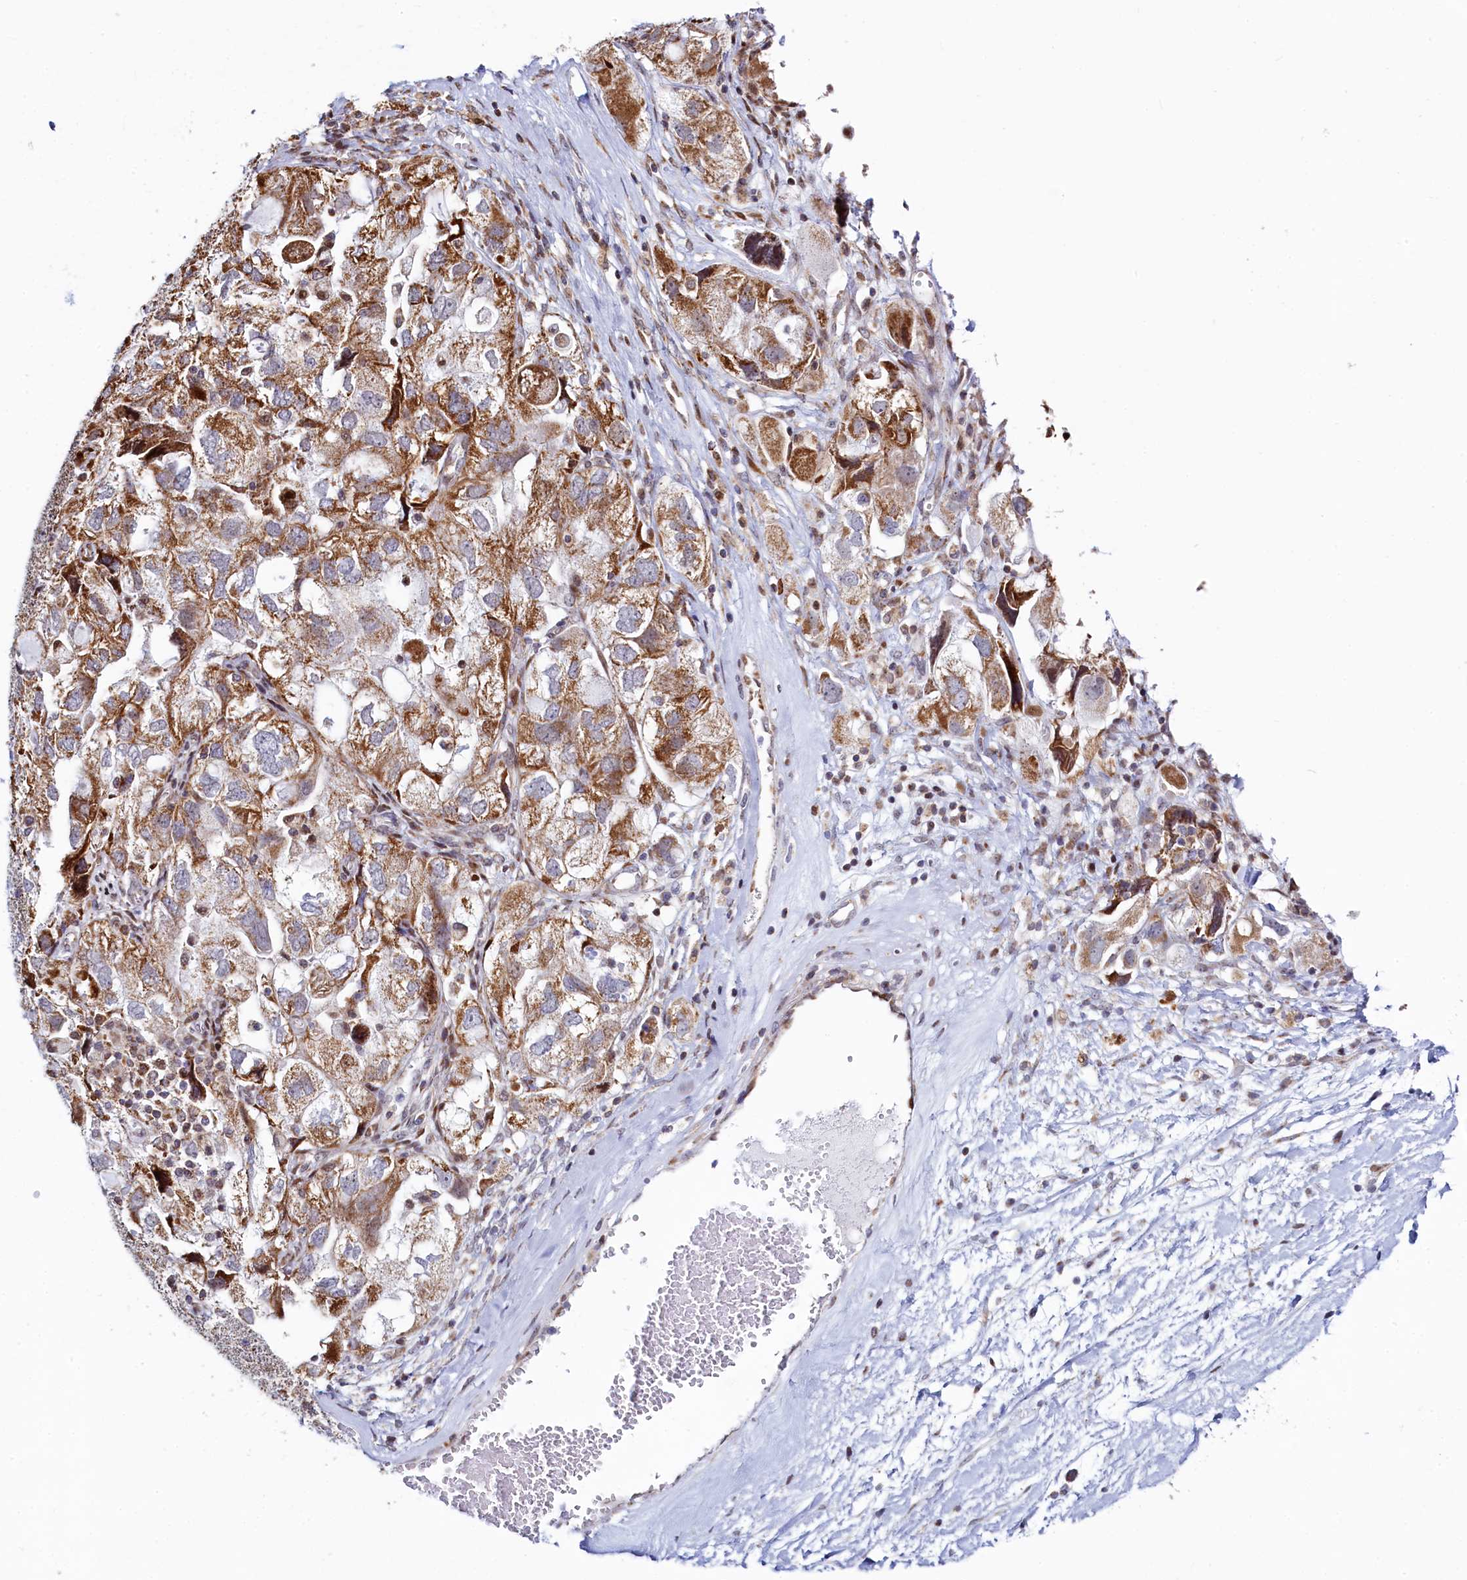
{"staining": {"intensity": "moderate", "quantity": ">75%", "location": "cytoplasmic/membranous"}, "tissue": "ovarian cancer", "cell_type": "Tumor cells", "image_type": "cancer", "snomed": [{"axis": "morphology", "description": "Carcinoma, NOS"}, {"axis": "morphology", "description": "Cystadenocarcinoma, serous, NOS"}, {"axis": "topography", "description": "Ovary"}], "caption": "Immunohistochemistry (IHC) (DAB) staining of human ovarian cancer displays moderate cytoplasmic/membranous protein expression in about >75% of tumor cells. (brown staining indicates protein expression, while blue staining denotes nuclei).", "gene": "HDGFL3", "patient": {"sex": "female", "age": 69}}